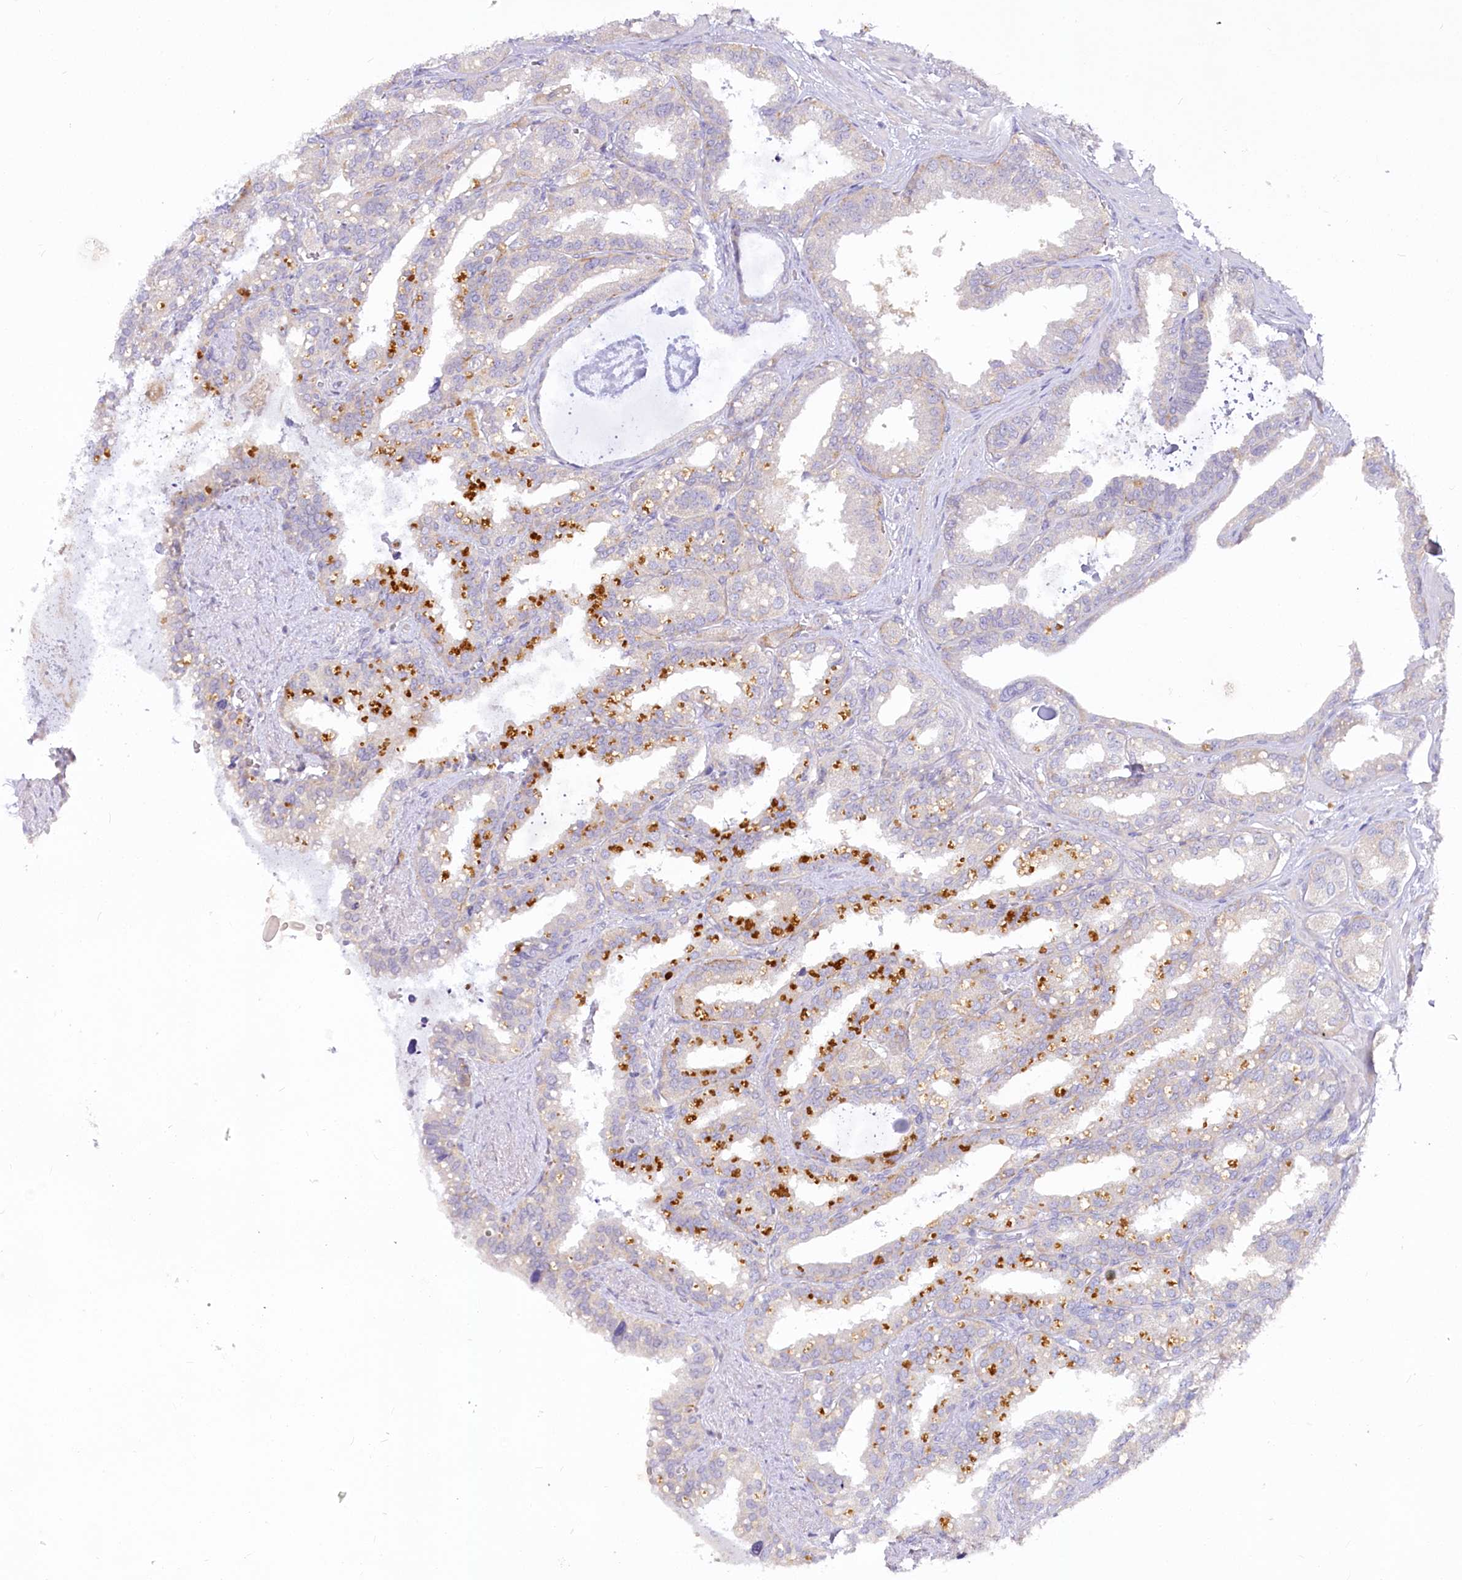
{"staining": {"intensity": "moderate", "quantity": "<25%", "location": "cytoplasmic/membranous"}, "tissue": "seminal vesicle", "cell_type": "Glandular cells", "image_type": "normal", "snomed": [{"axis": "morphology", "description": "Normal tissue, NOS"}, {"axis": "topography", "description": "Prostate"}, {"axis": "topography", "description": "Seminal veicle"}], "caption": "This photomicrograph shows immunohistochemistry (IHC) staining of benign human seminal vesicle, with low moderate cytoplasmic/membranous staining in about <25% of glandular cells.", "gene": "EFHC2", "patient": {"sex": "male", "age": 51}}